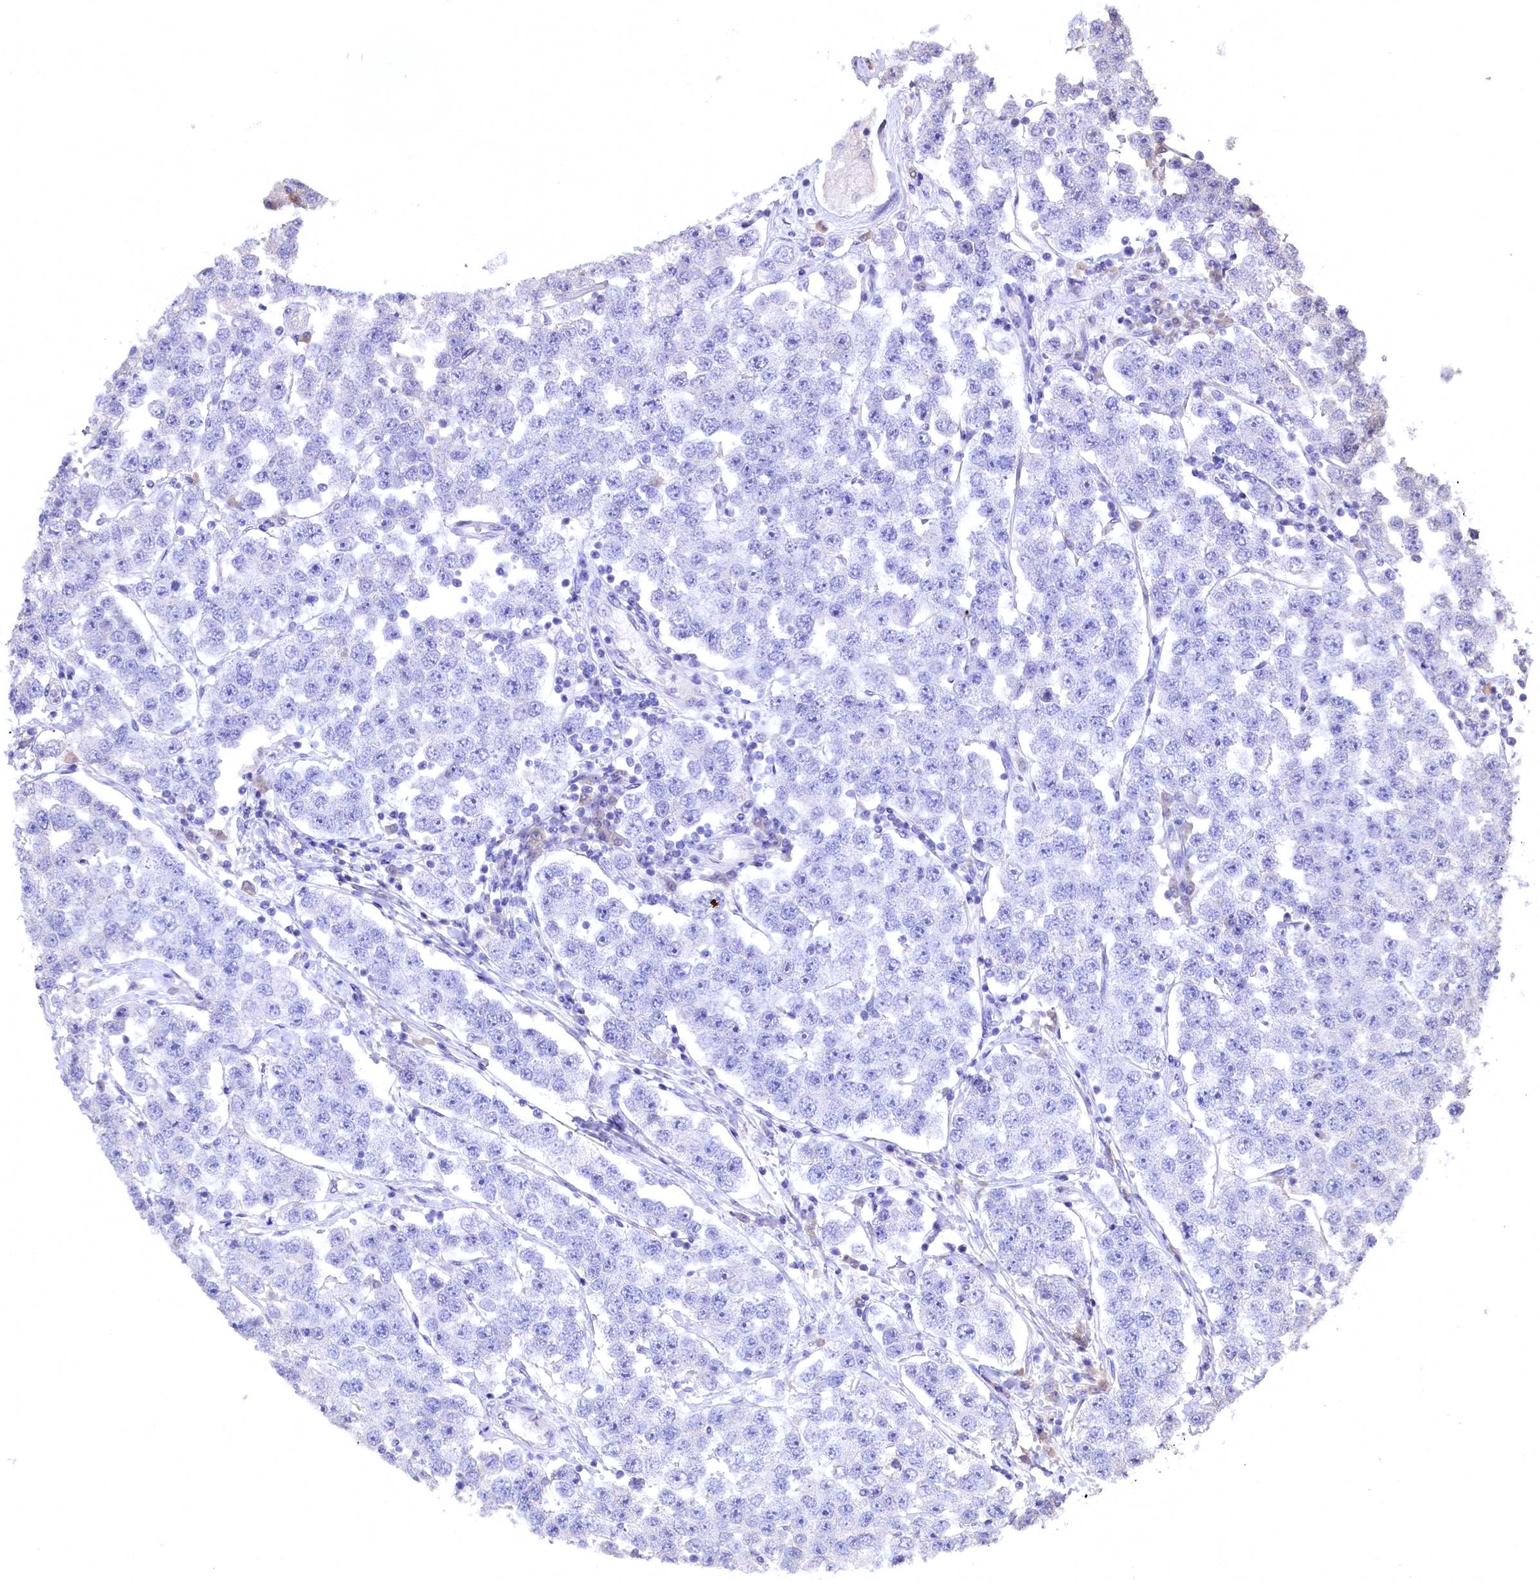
{"staining": {"intensity": "negative", "quantity": "none", "location": "none"}, "tissue": "testis cancer", "cell_type": "Tumor cells", "image_type": "cancer", "snomed": [{"axis": "morphology", "description": "Seminoma, NOS"}, {"axis": "topography", "description": "Testis"}], "caption": "IHC histopathology image of neoplastic tissue: testis cancer (seminoma) stained with DAB exhibits no significant protein positivity in tumor cells. (DAB immunohistochemistry (IHC), high magnification).", "gene": "C11orf54", "patient": {"sex": "male", "age": 28}}